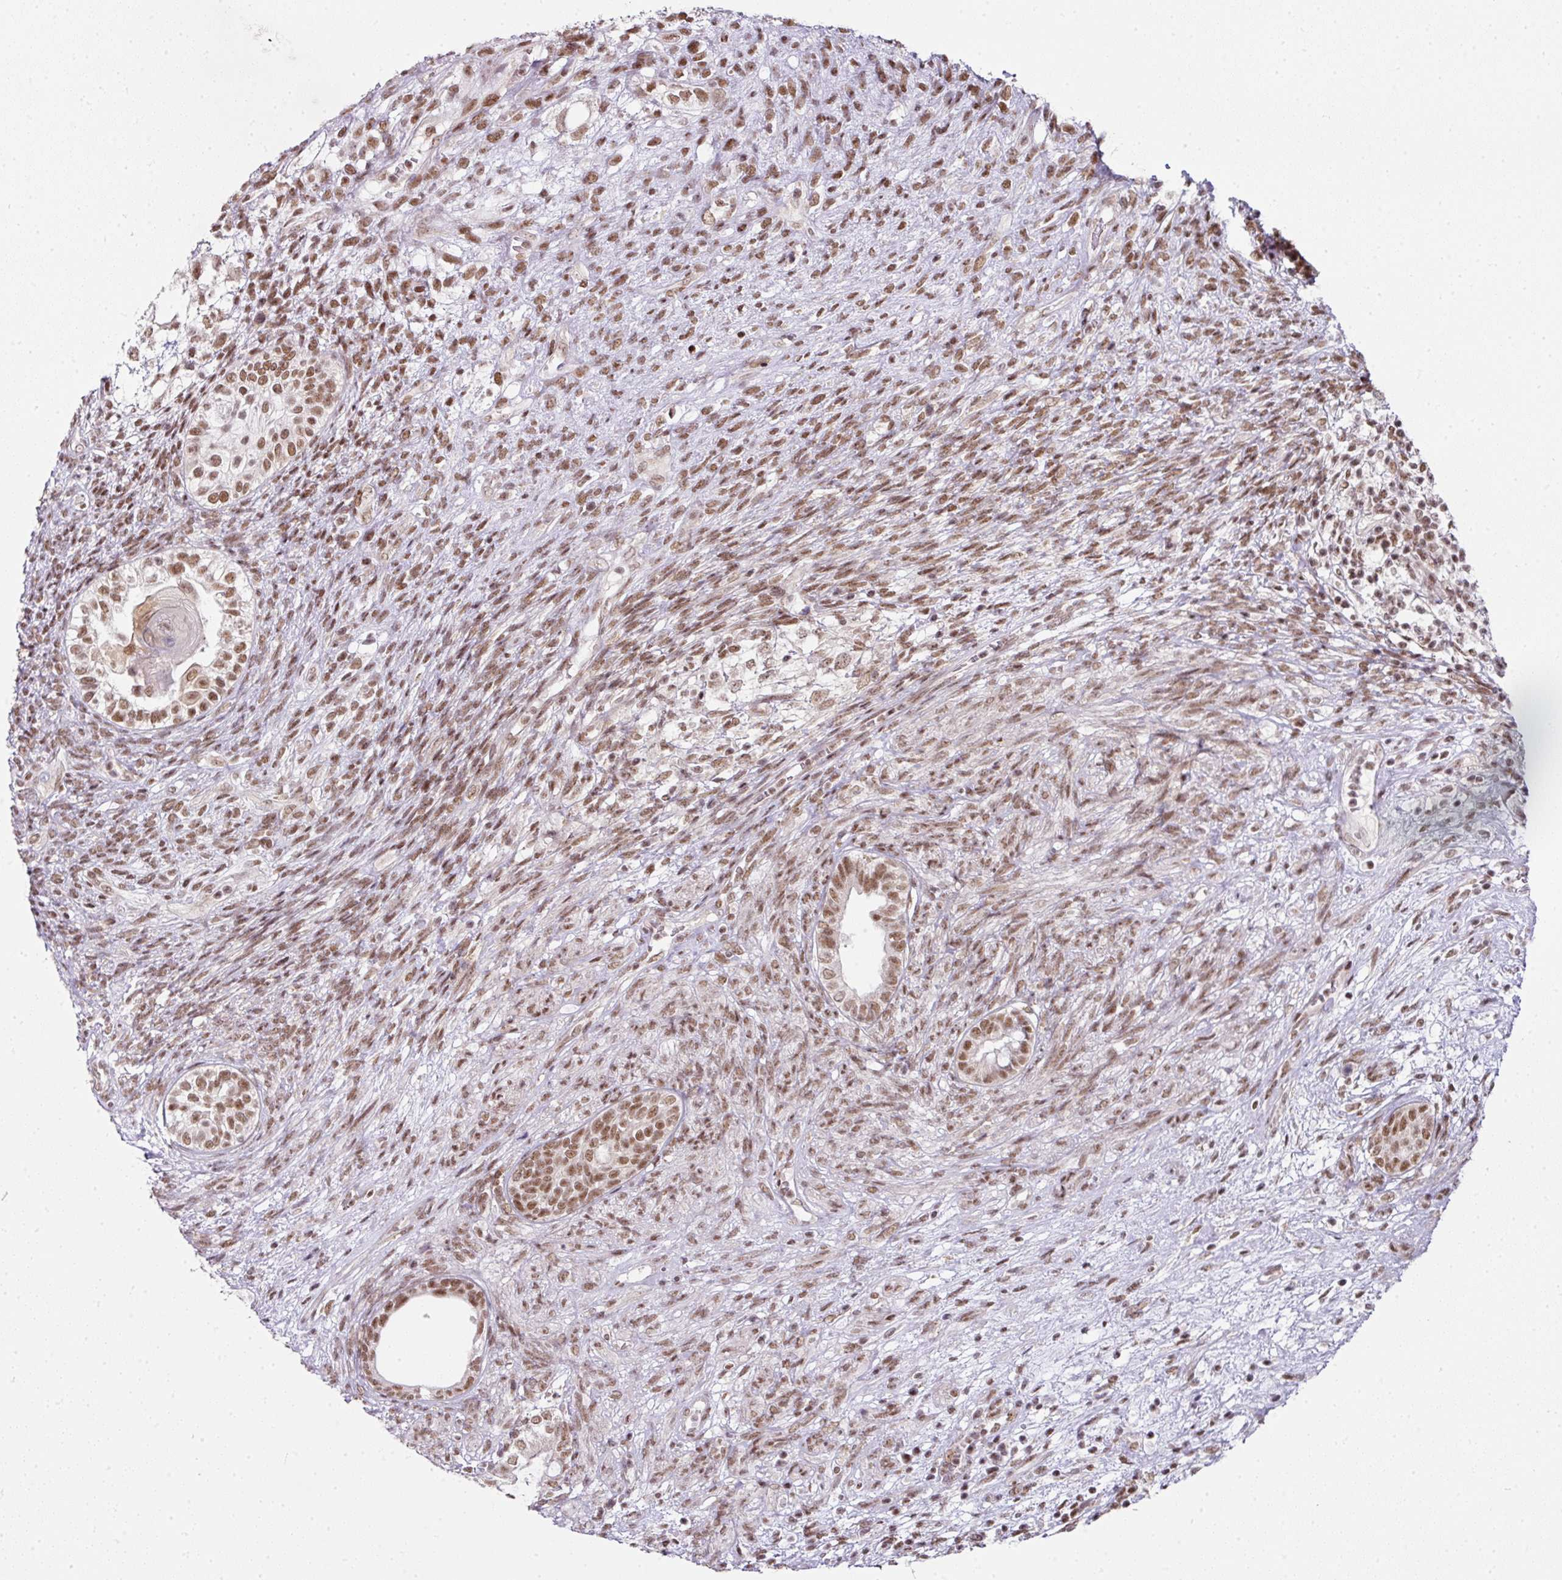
{"staining": {"intensity": "moderate", "quantity": ">75%", "location": "nuclear"}, "tissue": "testis cancer", "cell_type": "Tumor cells", "image_type": "cancer", "snomed": [{"axis": "morphology", "description": "Seminoma, NOS"}, {"axis": "morphology", "description": "Carcinoma, Embryonal, NOS"}, {"axis": "topography", "description": "Testis"}], "caption": "Human testis seminoma stained for a protein (brown) displays moderate nuclear positive positivity in approximately >75% of tumor cells.", "gene": "NFYA", "patient": {"sex": "male", "age": 41}}